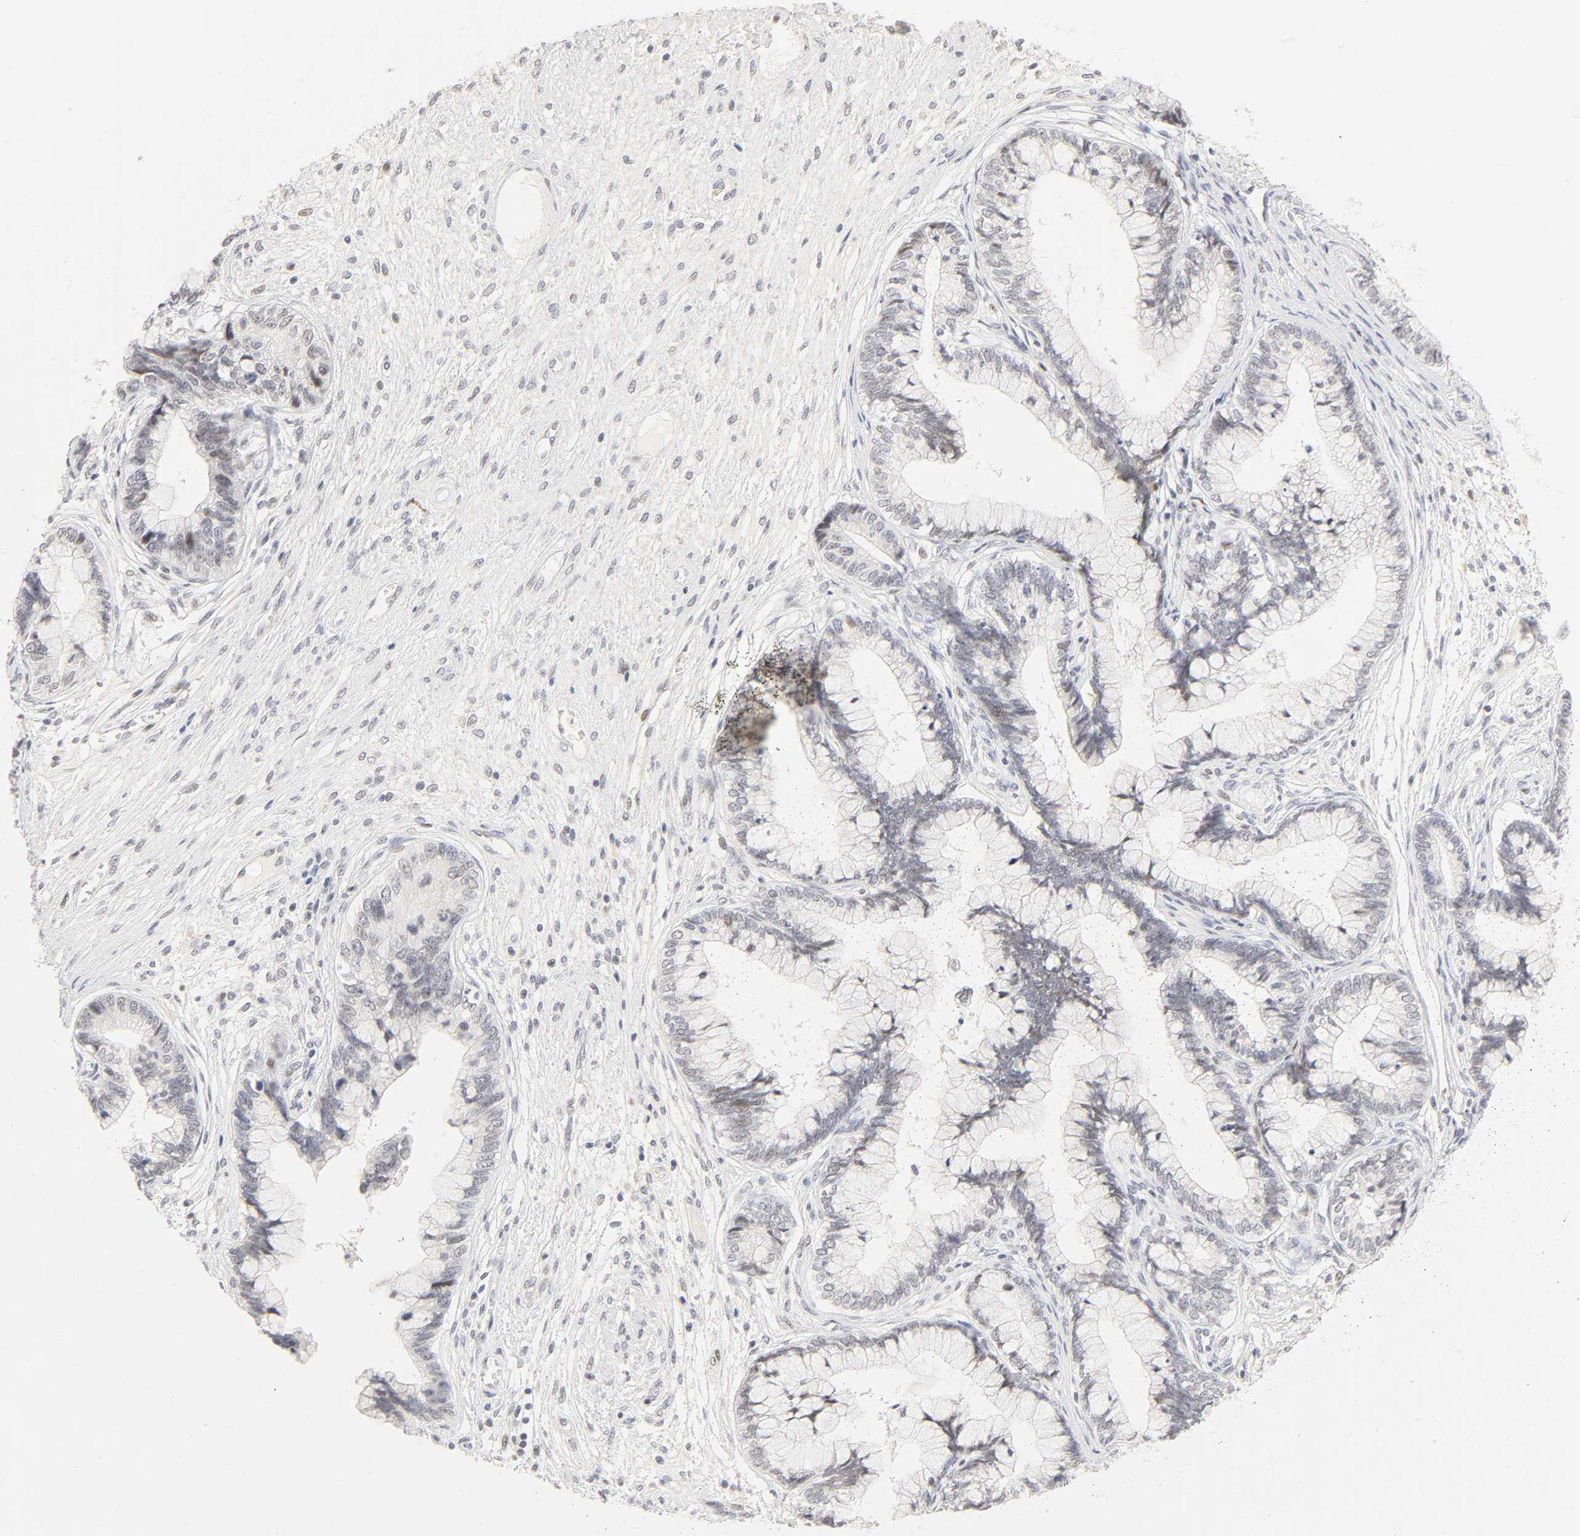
{"staining": {"intensity": "weak", "quantity": "<25%", "location": "nuclear"}, "tissue": "cervical cancer", "cell_type": "Tumor cells", "image_type": "cancer", "snomed": [{"axis": "morphology", "description": "Adenocarcinoma, NOS"}, {"axis": "topography", "description": "Cervix"}], "caption": "Human adenocarcinoma (cervical) stained for a protein using immunohistochemistry (IHC) exhibits no staining in tumor cells.", "gene": "MNAT1", "patient": {"sex": "female", "age": 44}}